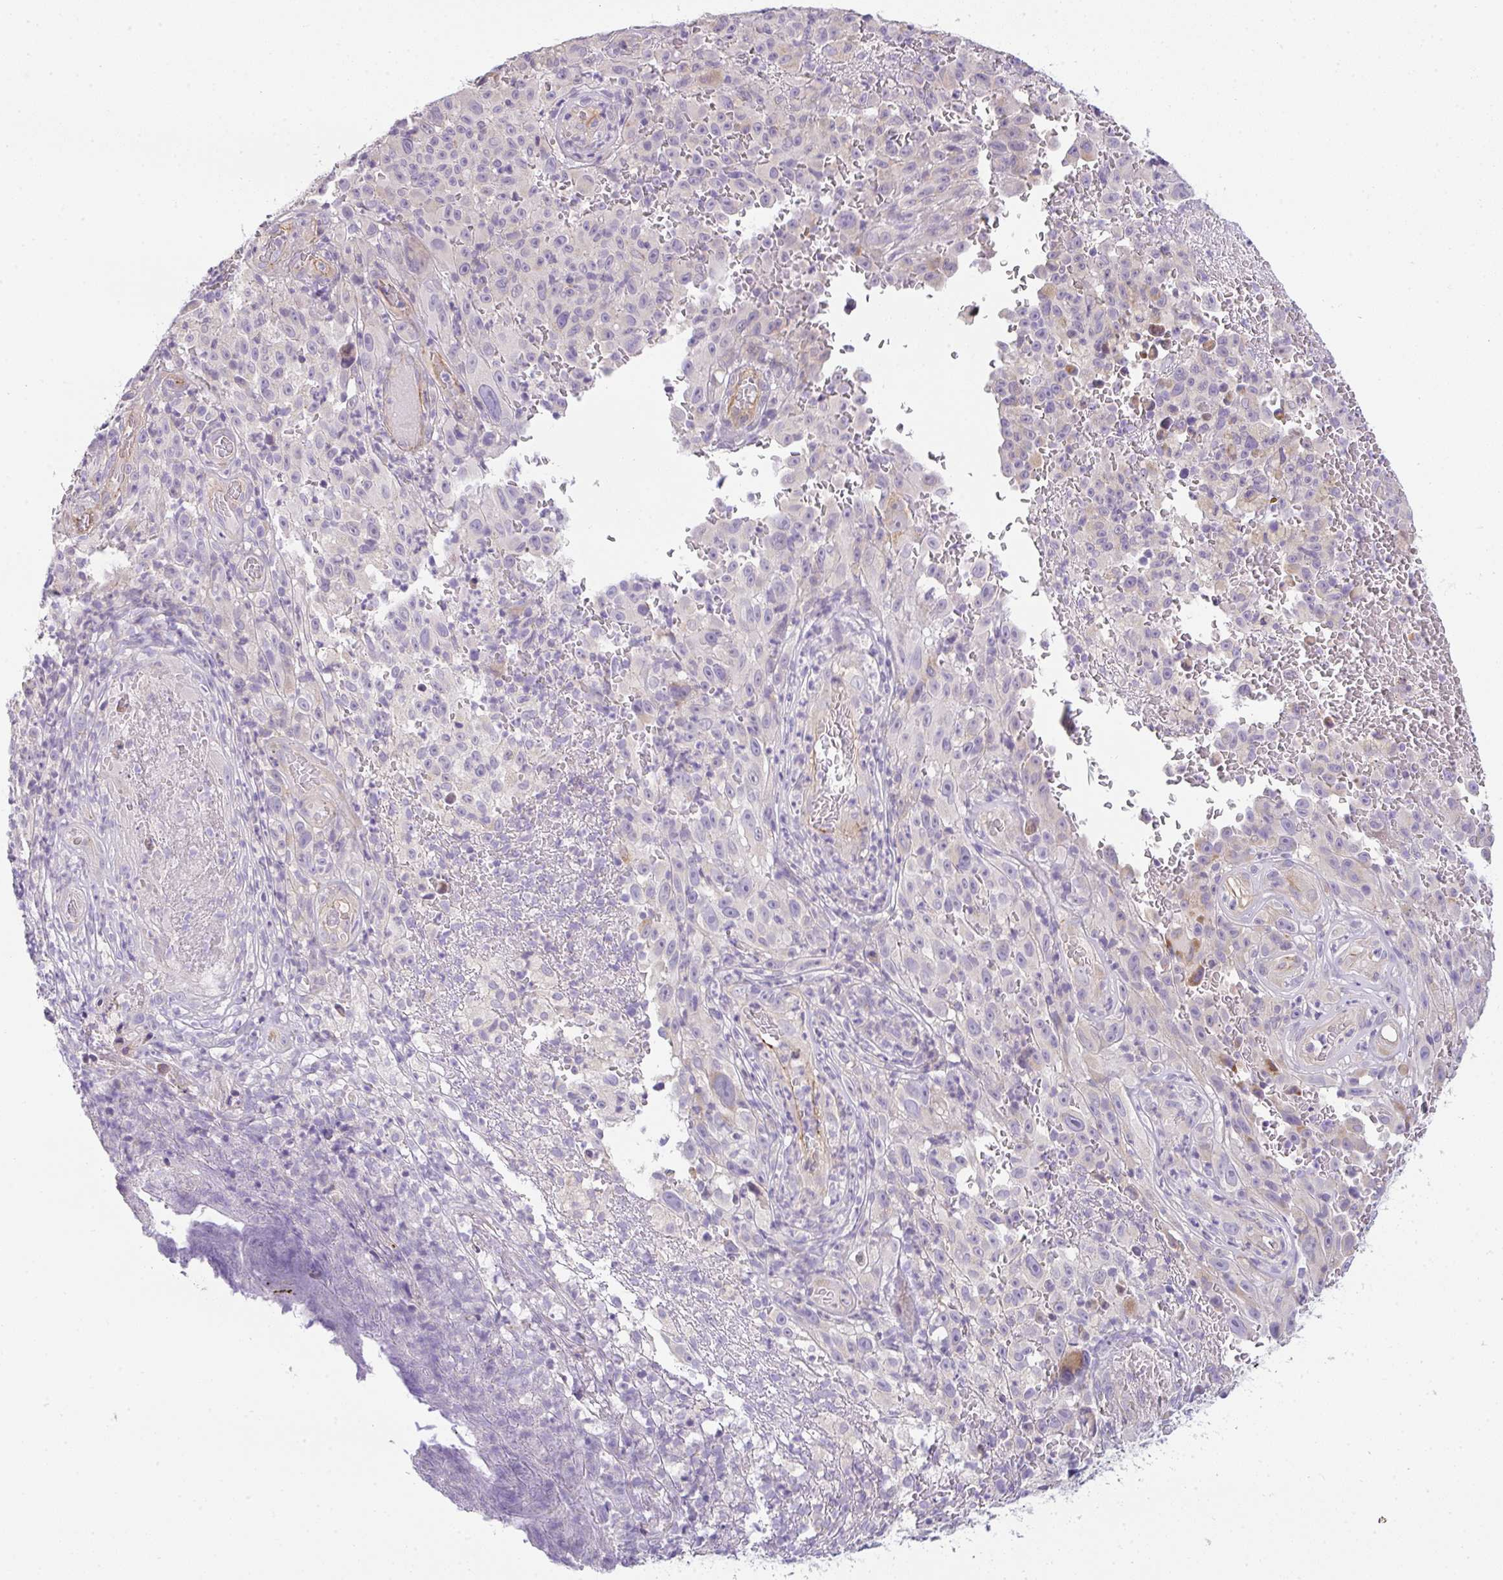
{"staining": {"intensity": "weak", "quantity": "<25%", "location": "cytoplasmic/membranous"}, "tissue": "melanoma", "cell_type": "Tumor cells", "image_type": "cancer", "snomed": [{"axis": "morphology", "description": "Malignant melanoma, NOS"}, {"axis": "topography", "description": "Skin"}], "caption": "Melanoma was stained to show a protein in brown. There is no significant expression in tumor cells.", "gene": "FILIP1", "patient": {"sex": "female", "age": 82}}